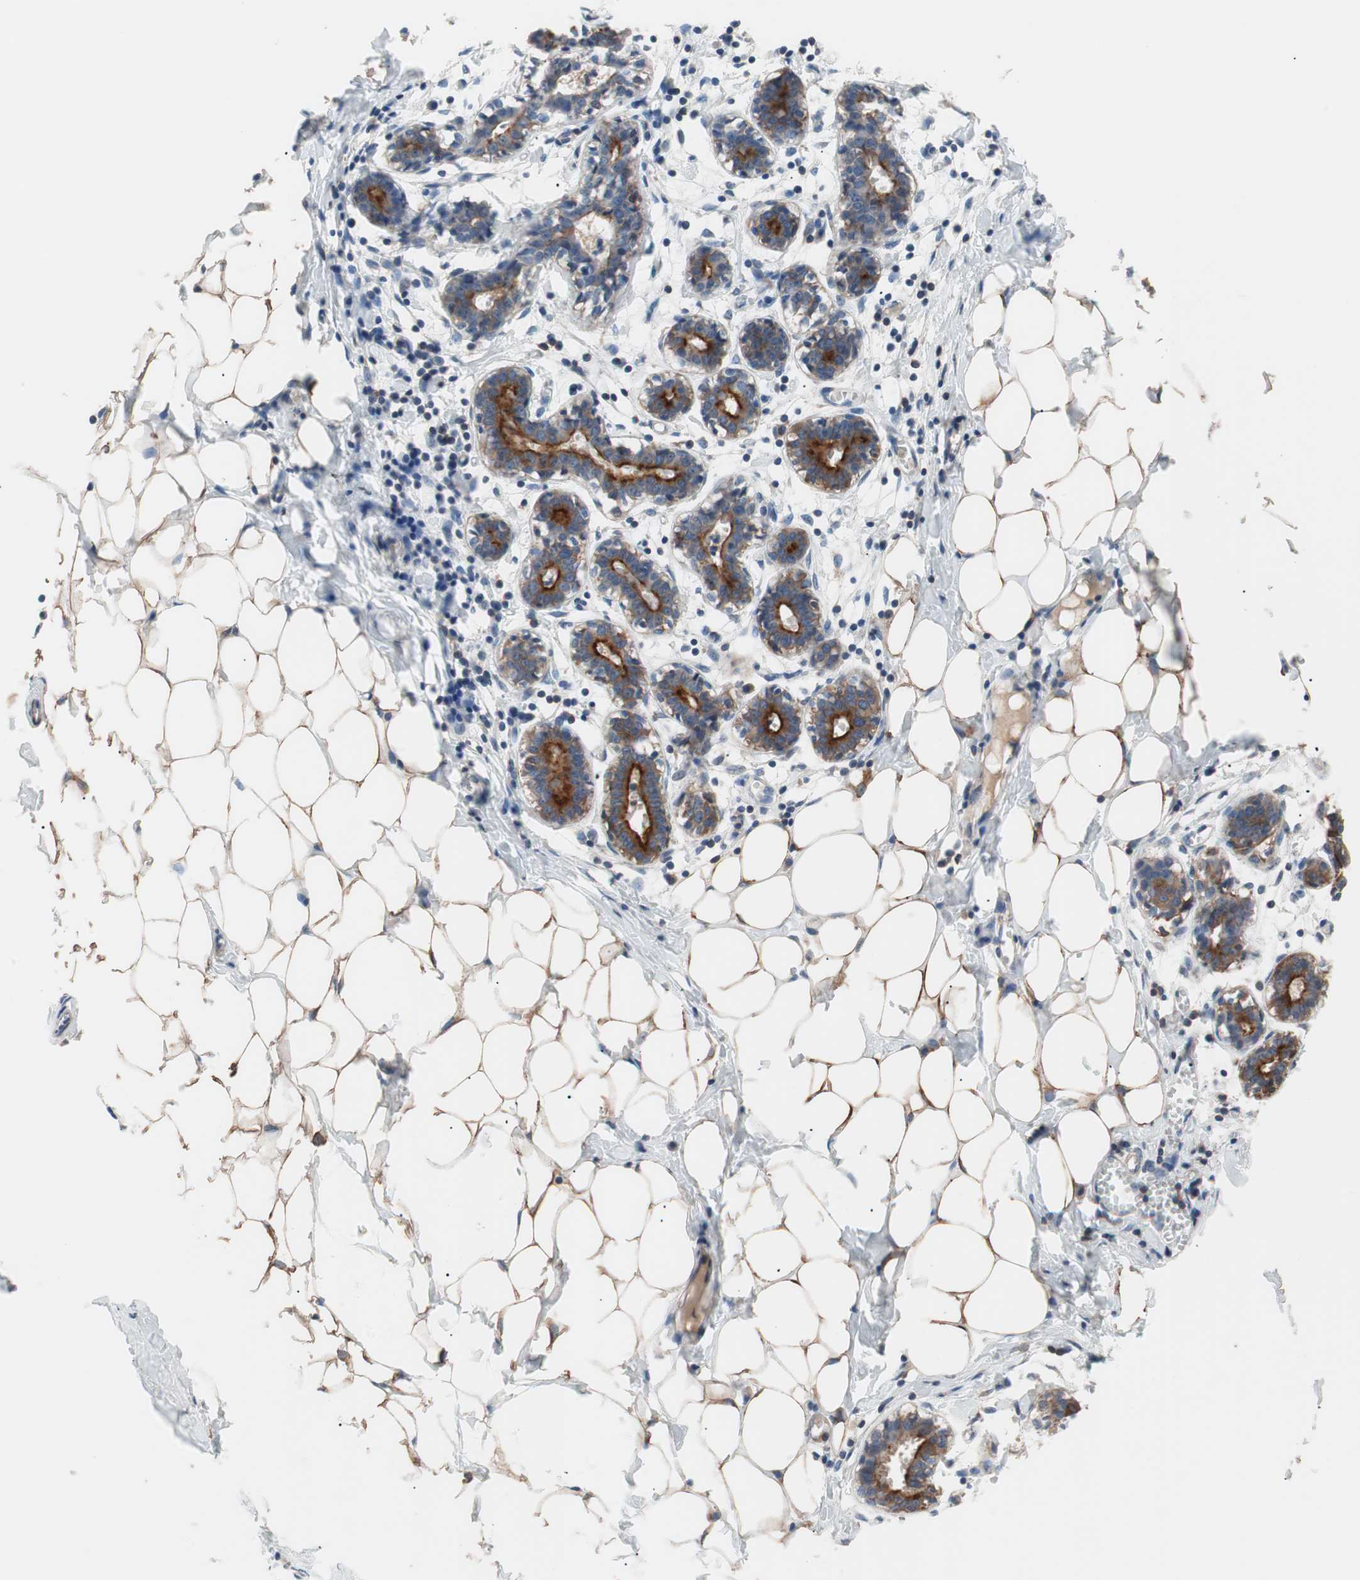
{"staining": {"intensity": "moderate", "quantity": ">75%", "location": "cytoplasmic/membranous"}, "tissue": "breast", "cell_type": "Adipocytes", "image_type": "normal", "snomed": [{"axis": "morphology", "description": "Normal tissue, NOS"}, {"axis": "topography", "description": "Breast"}], "caption": "Moderate cytoplasmic/membranous positivity is seen in about >75% of adipocytes in normal breast. (DAB (3,3'-diaminobenzidine) IHC, brown staining for protein, blue staining for nuclei).", "gene": "LITAF", "patient": {"sex": "female", "age": 27}}